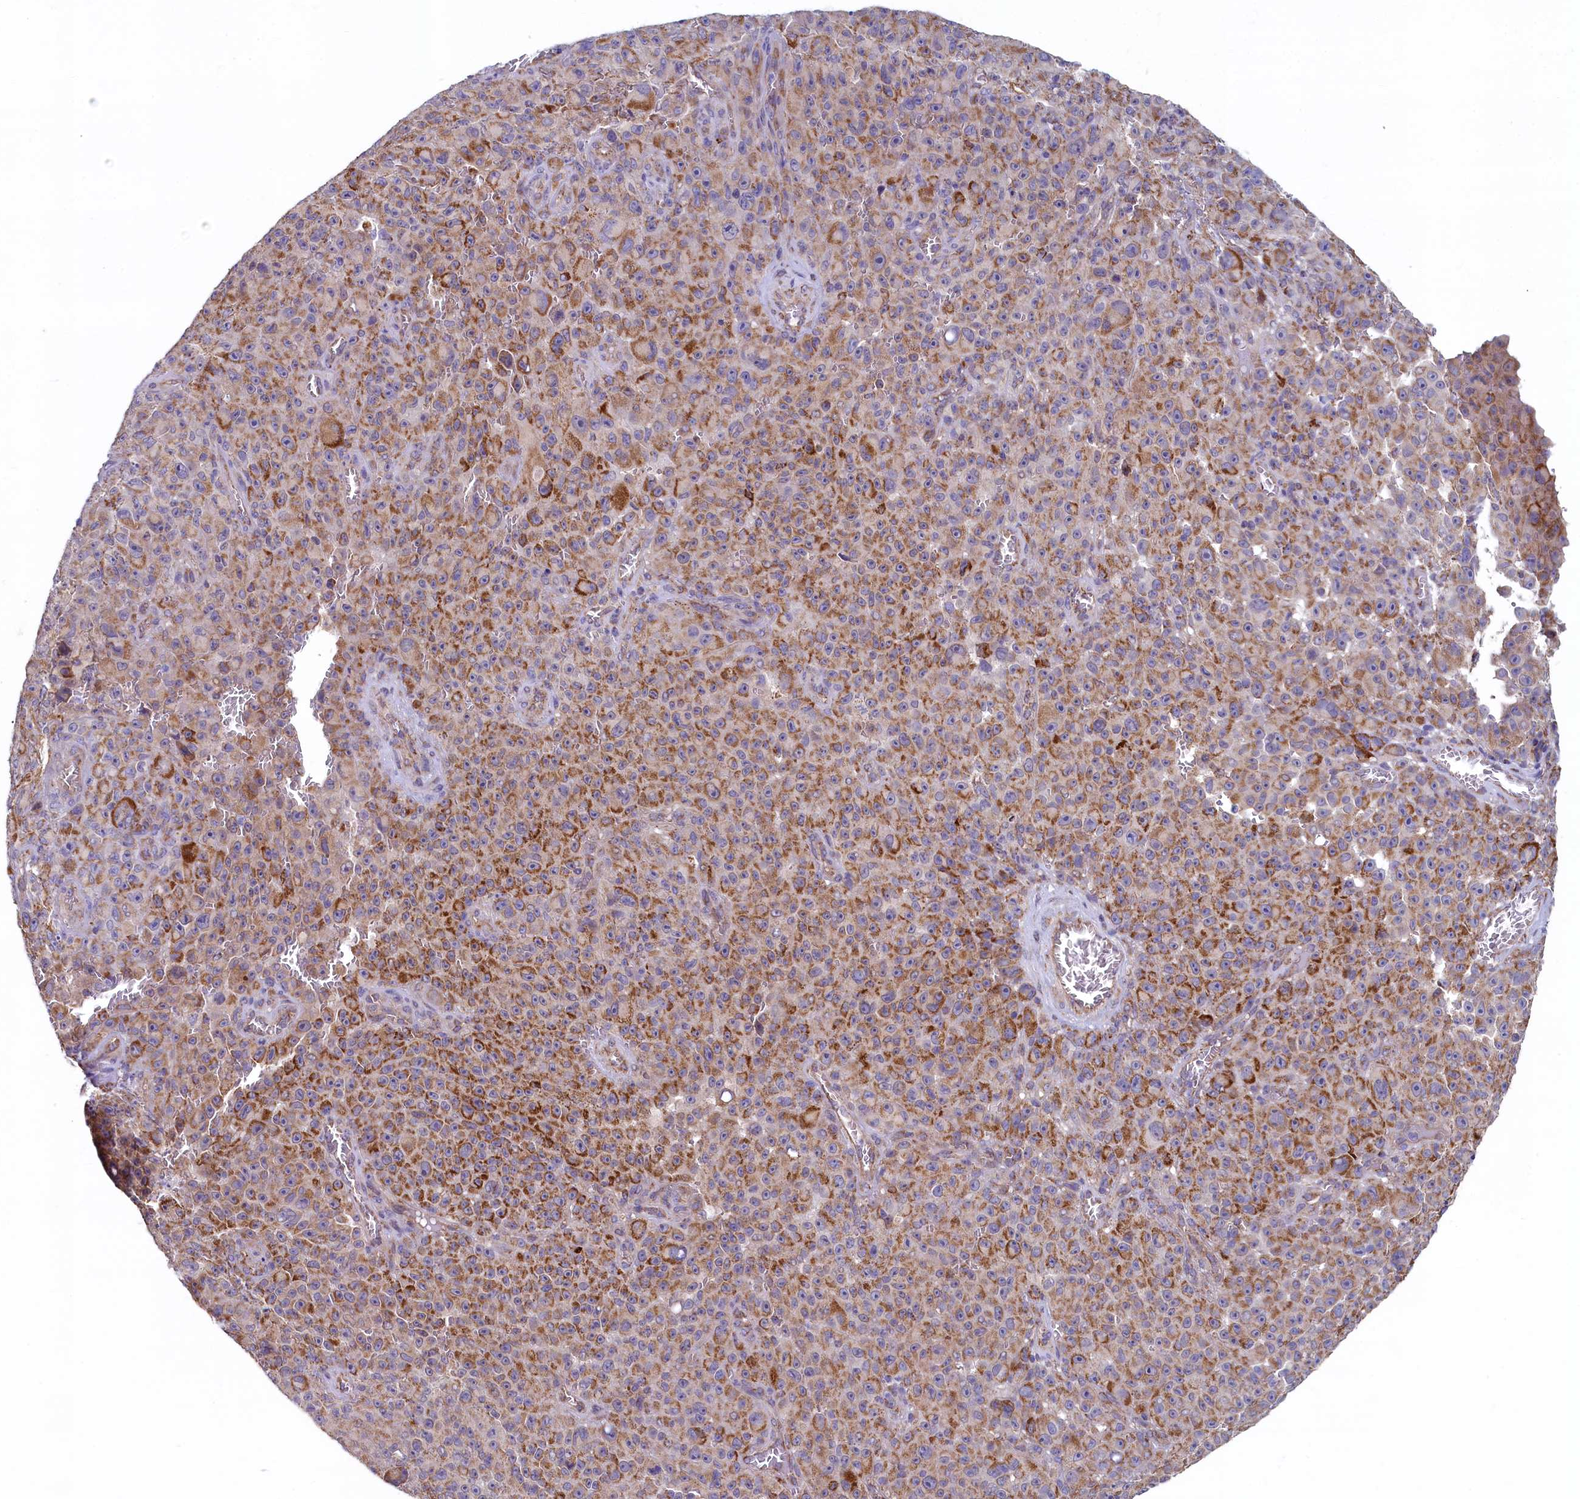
{"staining": {"intensity": "moderate", "quantity": ">75%", "location": "cytoplasmic/membranous"}, "tissue": "melanoma", "cell_type": "Tumor cells", "image_type": "cancer", "snomed": [{"axis": "morphology", "description": "Malignant melanoma, NOS"}, {"axis": "topography", "description": "Skin"}], "caption": "DAB (3,3'-diaminobenzidine) immunohistochemical staining of human melanoma shows moderate cytoplasmic/membranous protein staining in about >75% of tumor cells.", "gene": "SPATA2L", "patient": {"sex": "female", "age": 82}}